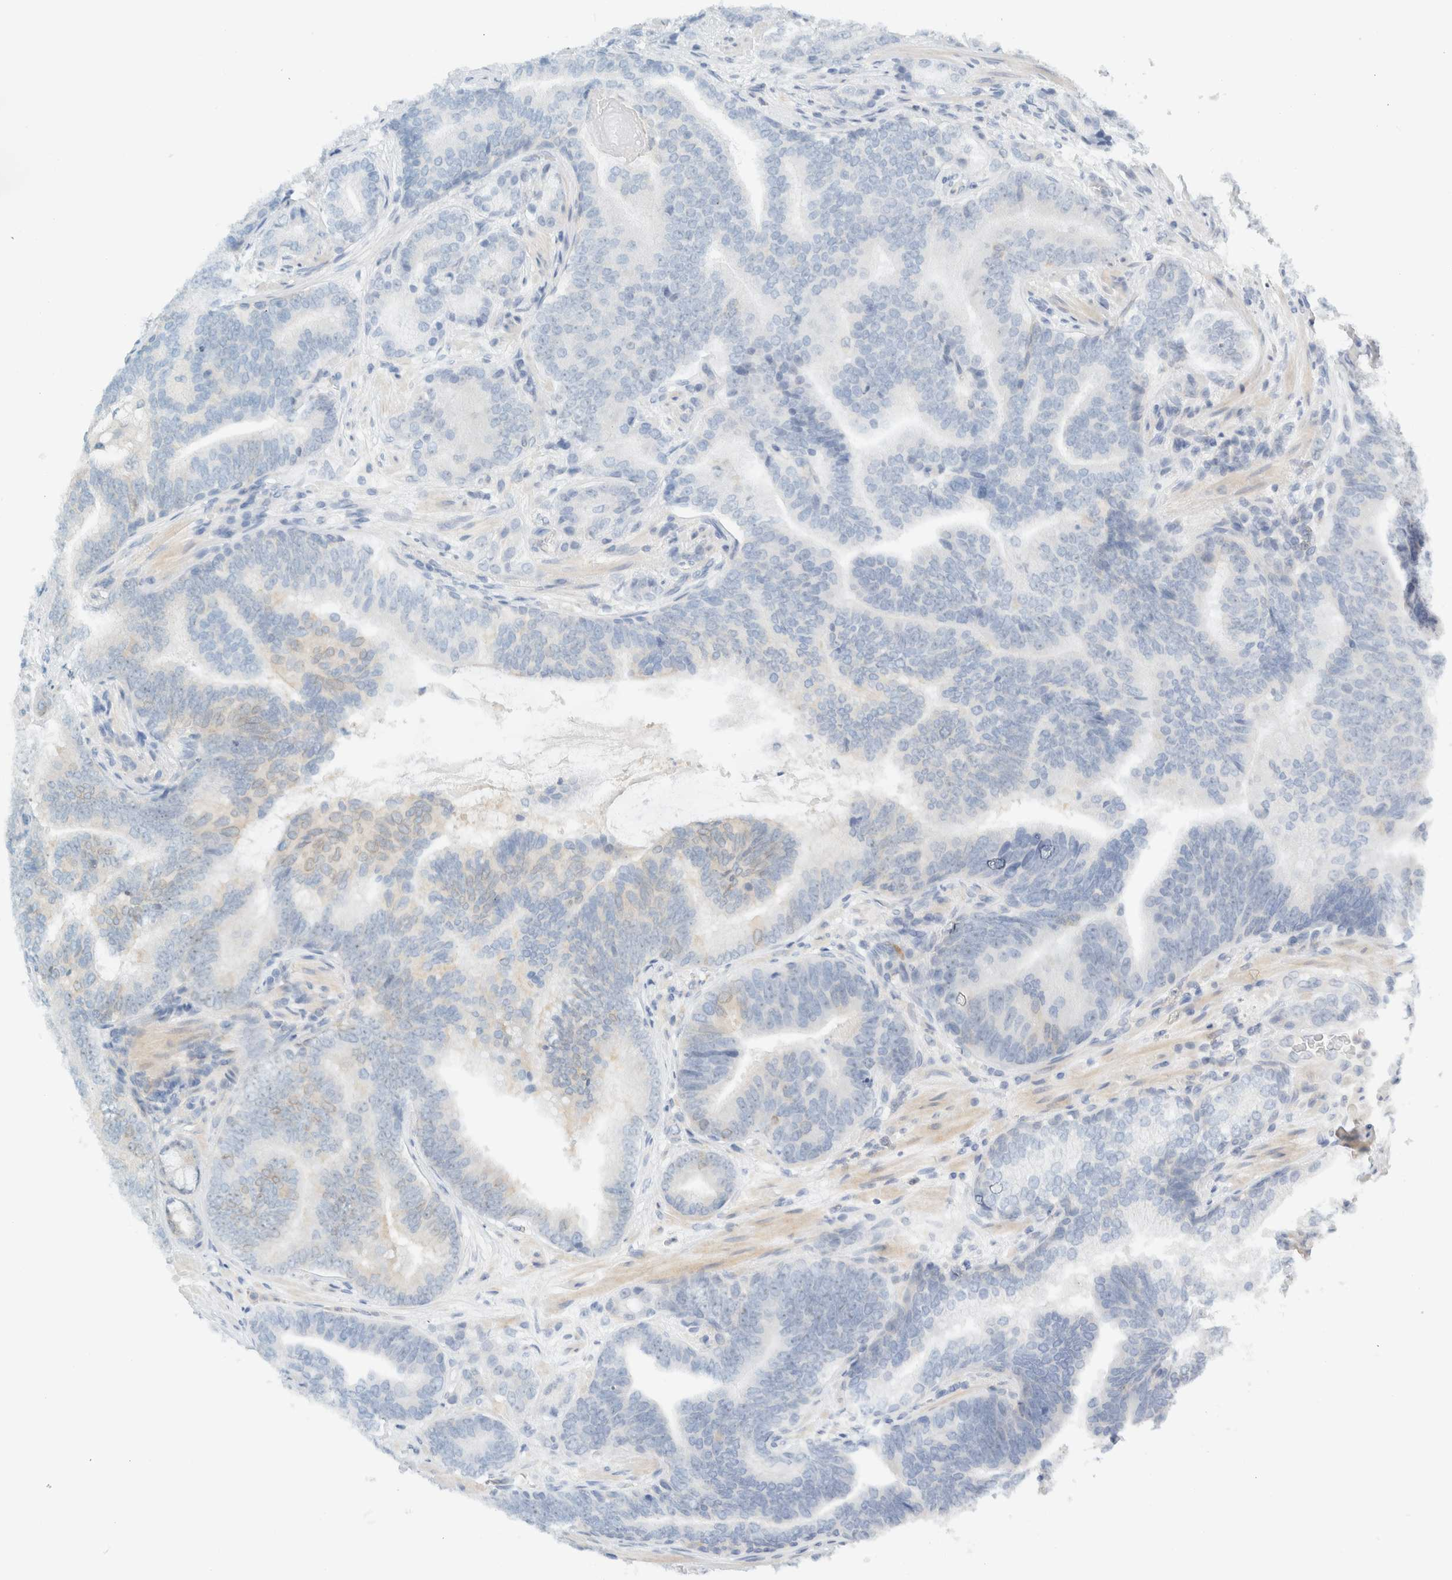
{"staining": {"intensity": "negative", "quantity": "none", "location": "none"}, "tissue": "prostate cancer", "cell_type": "Tumor cells", "image_type": "cancer", "snomed": [{"axis": "morphology", "description": "Adenocarcinoma, High grade"}, {"axis": "topography", "description": "Prostate"}], "caption": "The photomicrograph displays no staining of tumor cells in prostate adenocarcinoma (high-grade). (Immunohistochemistry, brightfield microscopy, high magnification).", "gene": "NDE1", "patient": {"sex": "male", "age": 55}}